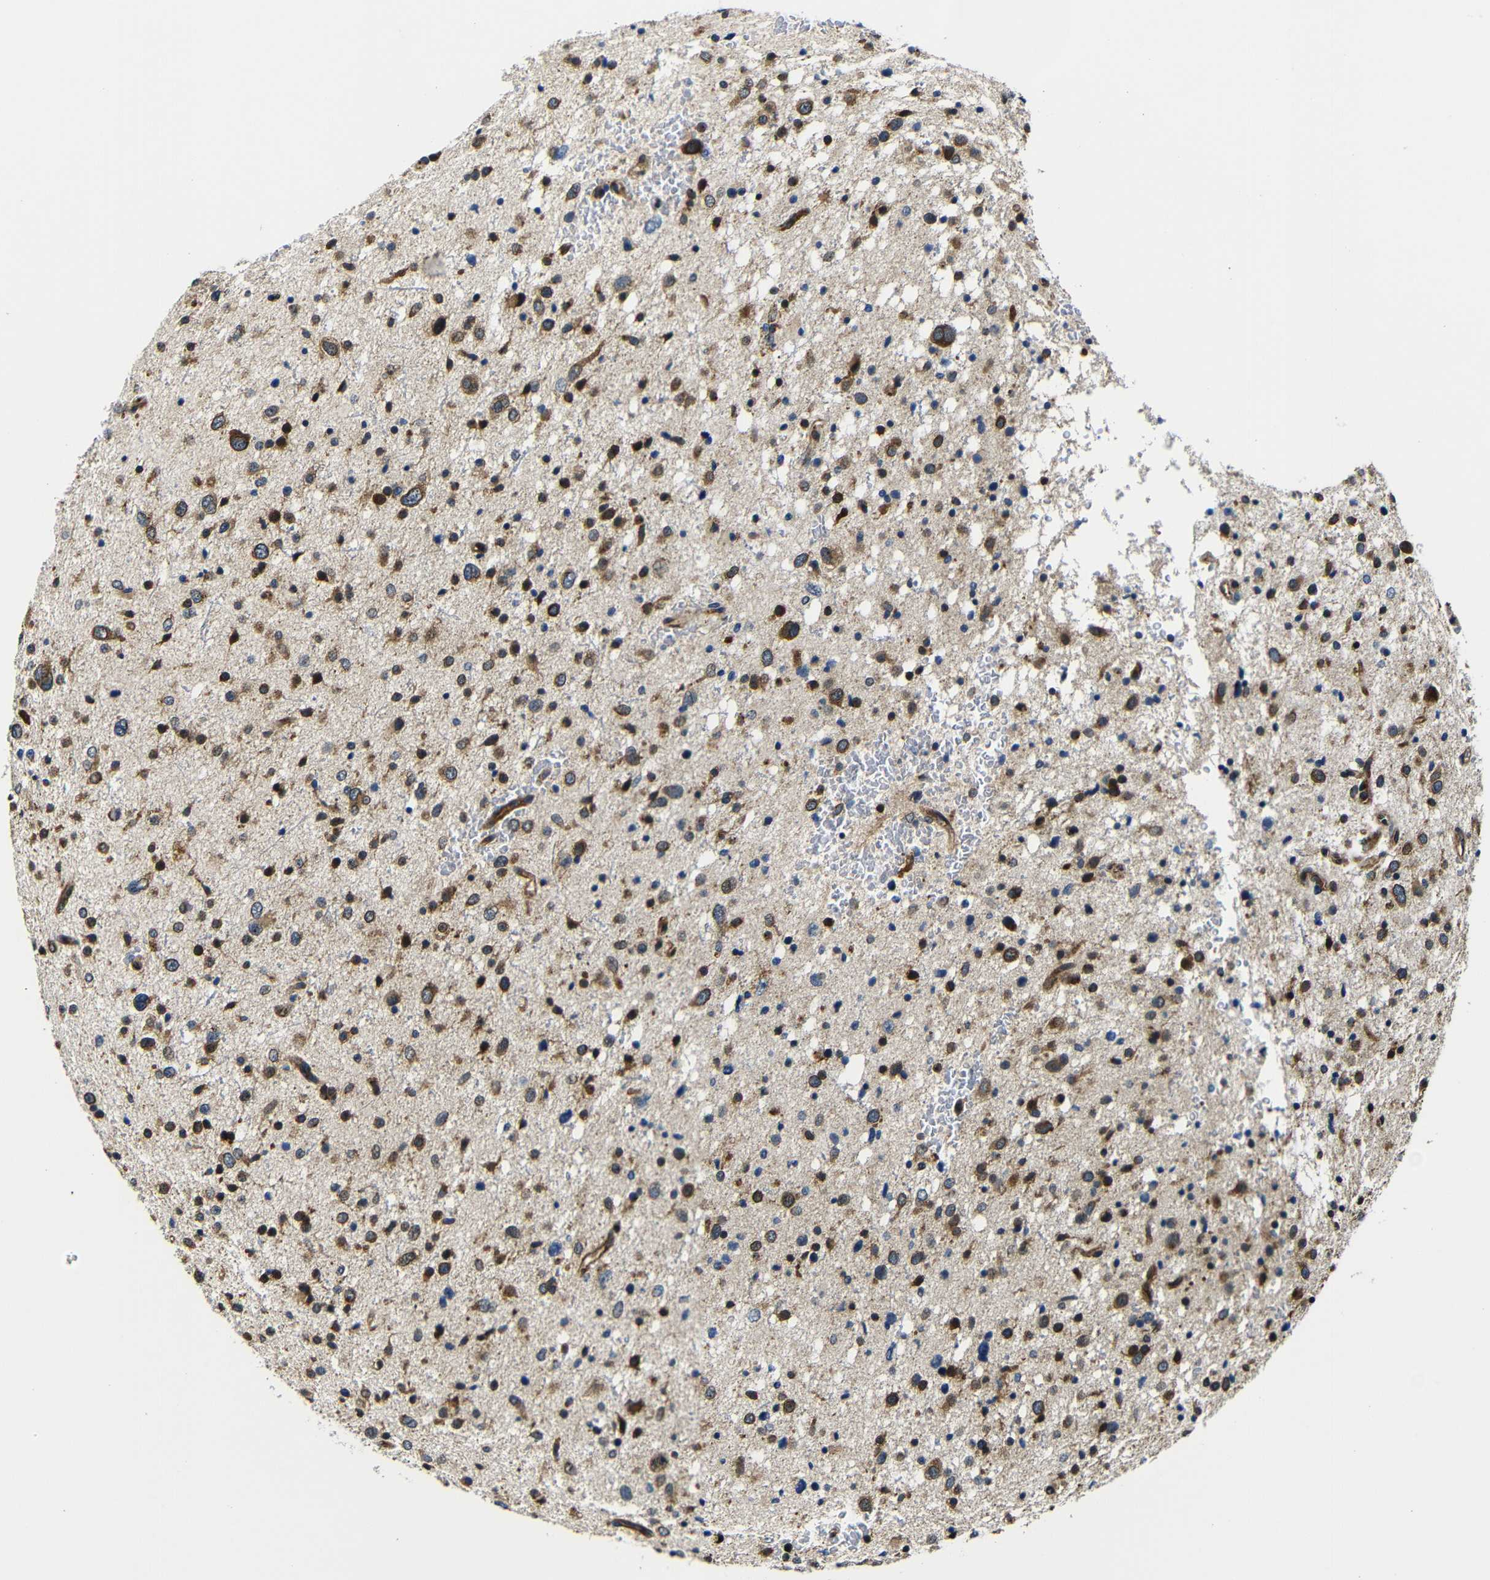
{"staining": {"intensity": "moderate", "quantity": ">75%", "location": "cytoplasmic/membranous"}, "tissue": "glioma", "cell_type": "Tumor cells", "image_type": "cancer", "snomed": [{"axis": "morphology", "description": "Glioma, malignant, Low grade"}, {"axis": "topography", "description": "Brain"}], "caption": "Malignant glioma (low-grade) was stained to show a protein in brown. There is medium levels of moderate cytoplasmic/membranous positivity in approximately >75% of tumor cells.", "gene": "ABCE1", "patient": {"sex": "female", "age": 37}}